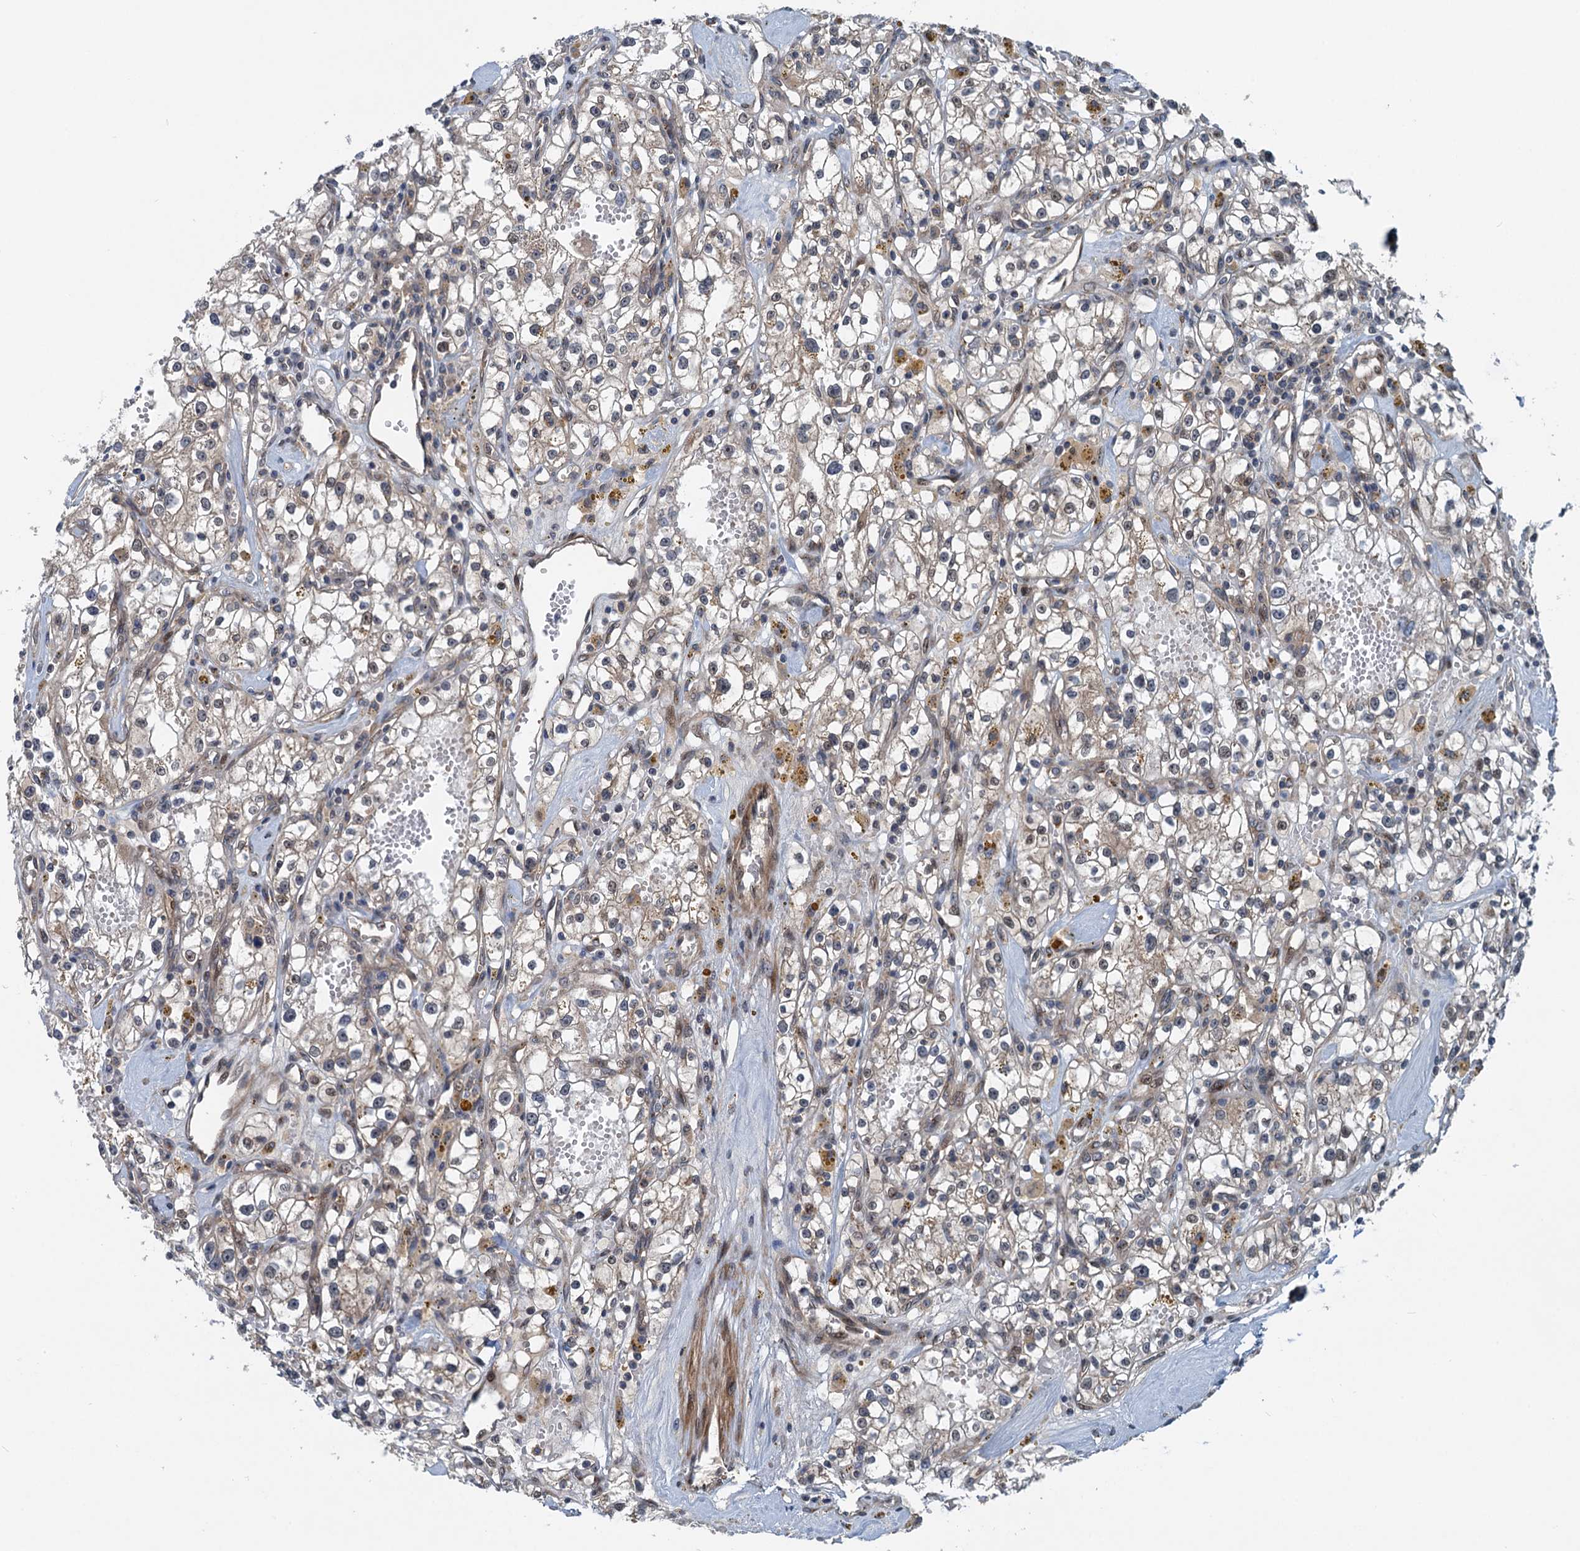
{"staining": {"intensity": "weak", "quantity": "25%-75%", "location": "cytoplasmic/membranous,nuclear"}, "tissue": "renal cancer", "cell_type": "Tumor cells", "image_type": "cancer", "snomed": [{"axis": "morphology", "description": "Adenocarcinoma, NOS"}, {"axis": "topography", "description": "Kidney"}], "caption": "Immunohistochemical staining of renal cancer (adenocarcinoma) demonstrates low levels of weak cytoplasmic/membranous and nuclear expression in approximately 25%-75% of tumor cells.", "gene": "DYNC2I2", "patient": {"sex": "male", "age": 56}}